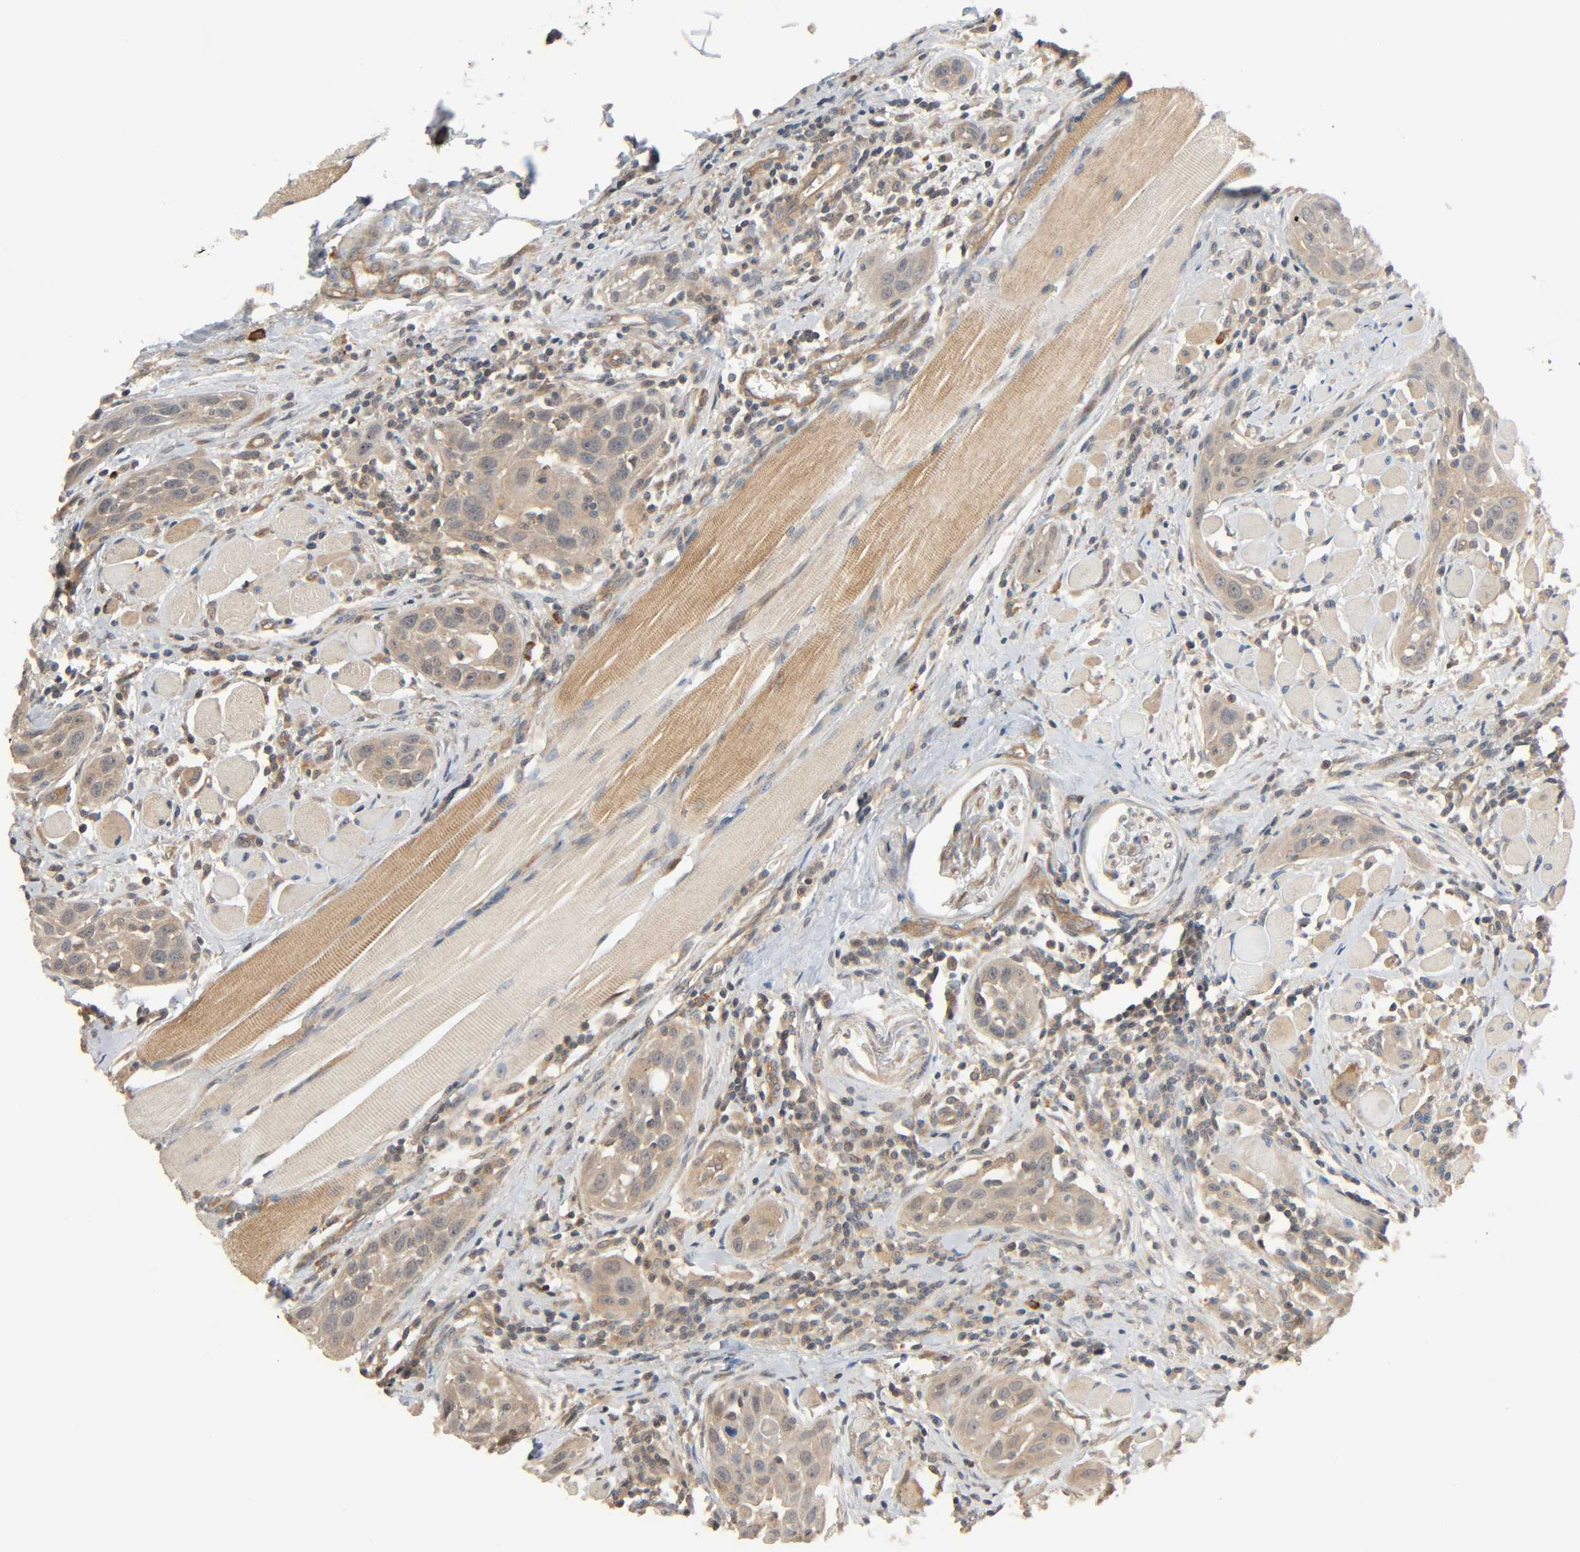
{"staining": {"intensity": "moderate", "quantity": ">75%", "location": "cytoplasmic/membranous"}, "tissue": "head and neck cancer", "cell_type": "Tumor cells", "image_type": "cancer", "snomed": [{"axis": "morphology", "description": "Squamous cell carcinoma, NOS"}, {"axis": "topography", "description": "Oral tissue"}, {"axis": "topography", "description": "Head-Neck"}], "caption": "Human head and neck cancer stained with a protein marker exhibits moderate staining in tumor cells.", "gene": "PPP2R1B", "patient": {"sex": "female", "age": 50}}